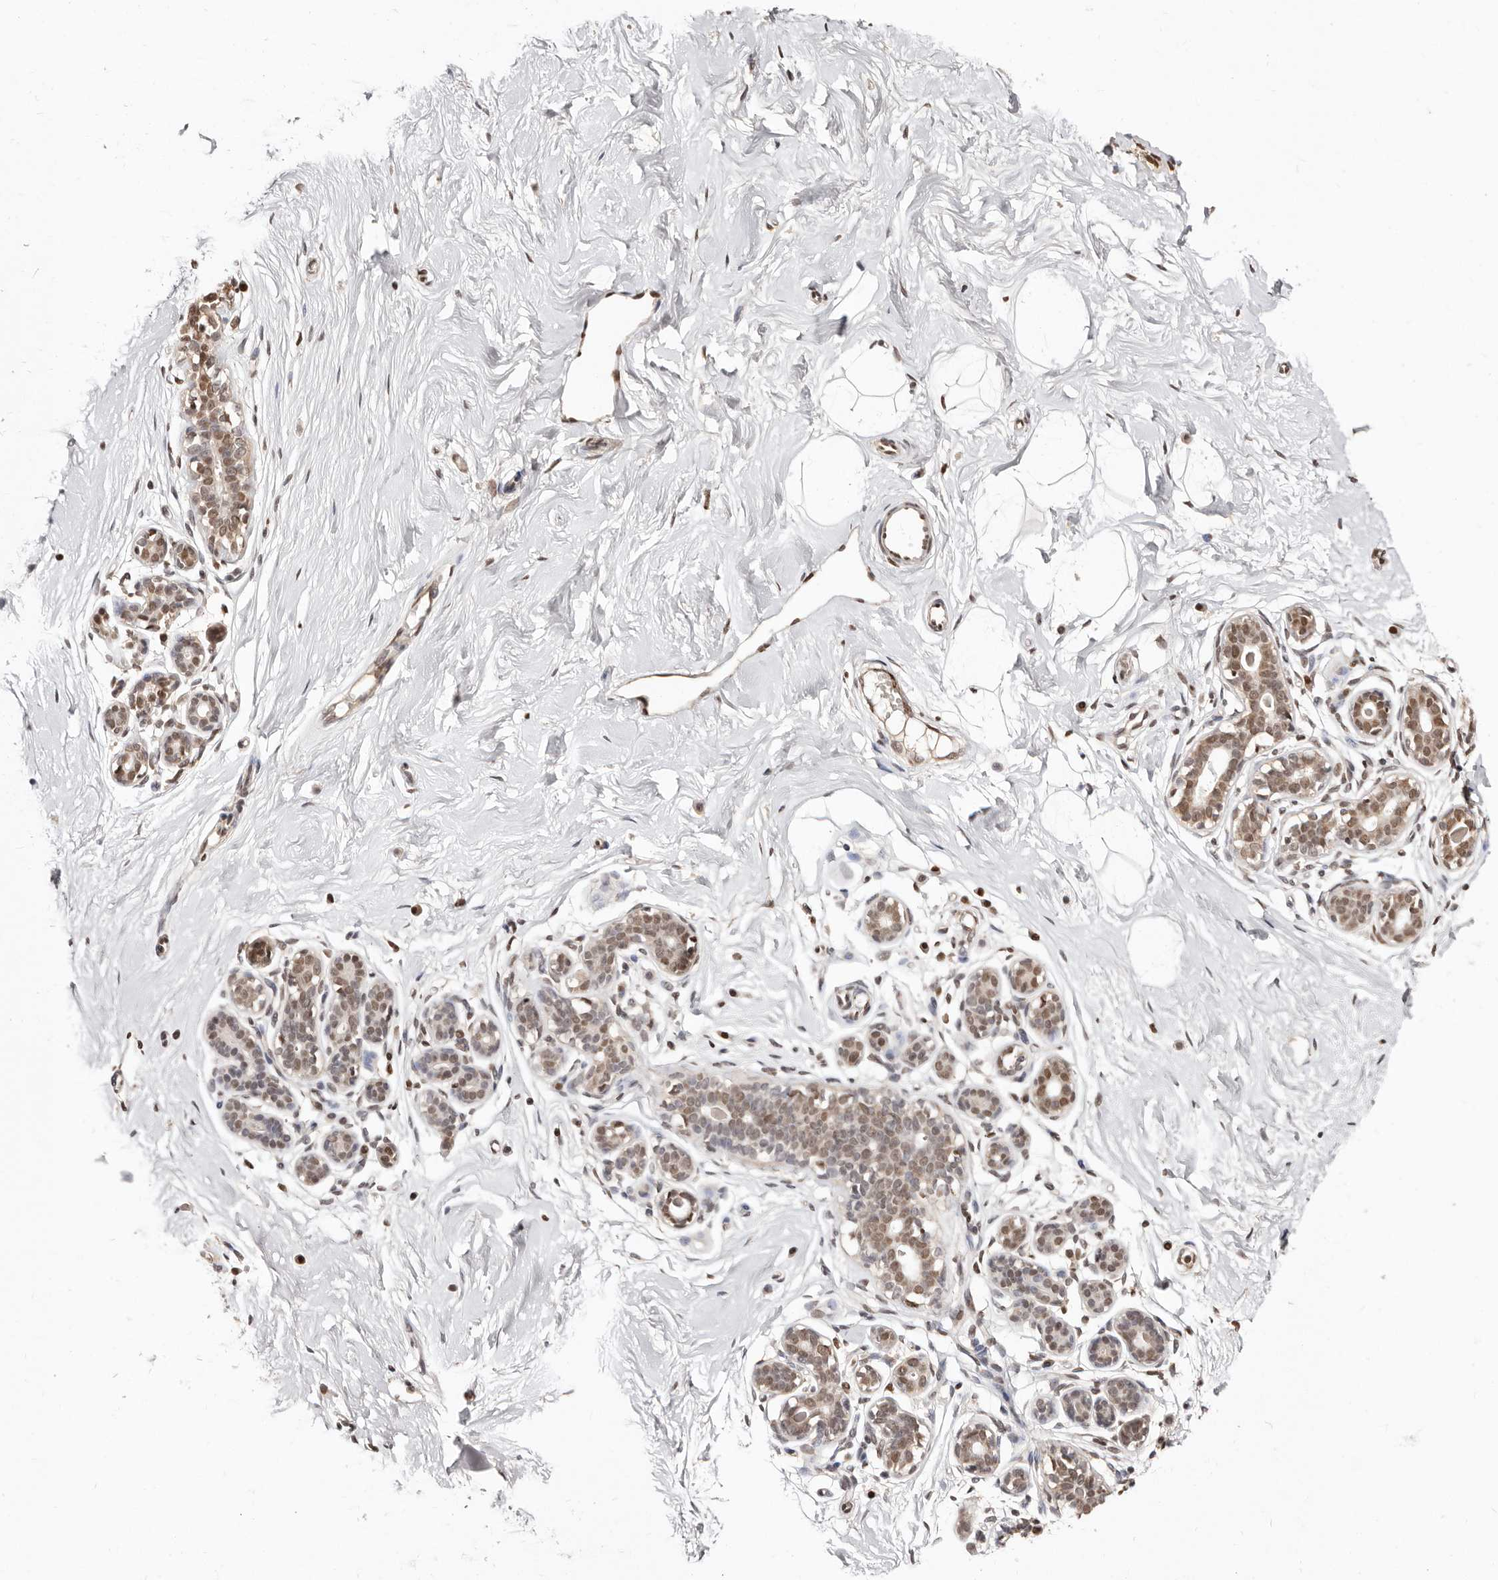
{"staining": {"intensity": "moderate", "quantity": ">75%", "location": "nuclear"}, "tissue": "breast", "cell_type": "Adipocytes", "image_type": "normal", "snomed": [{"axis": "morphology", "description": "Normal tissue, NOS"}, {"axis": "morphology", "description": "Adenoma, NOS"}, {"axis": "topography", "description": "Breast"}], "caption": "IHC of benign human breast exhibits medium levels of moderate nuclear staining in approximately >75% of adipocytes. (DAB (3,3'-diaminobenzidine) IHC, brown staining for protein, blue staining for nuclei).", "gene": "BICRAL", "patient": {"sex": "female", "age": 23}}